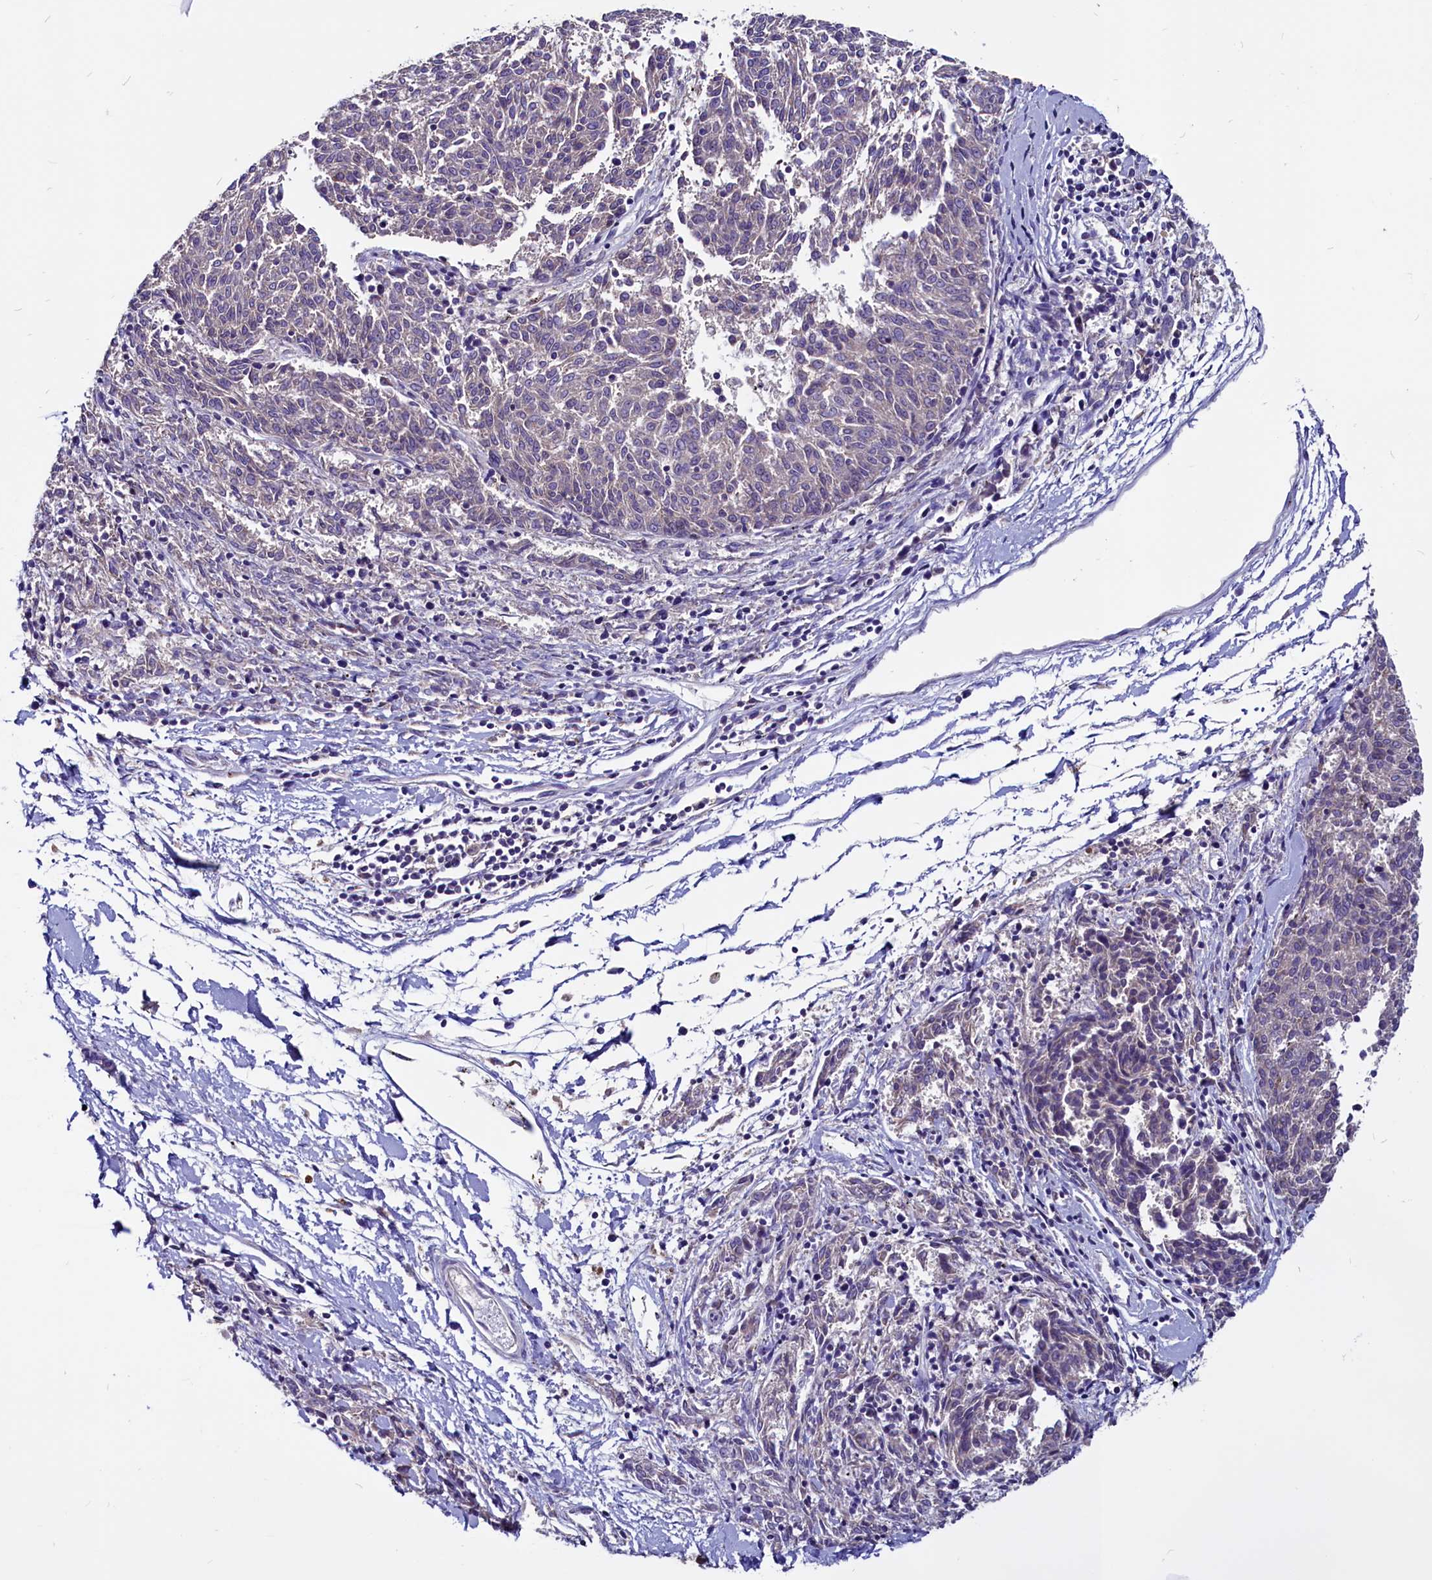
{"staining": {"intensity": "negative", "quantity": "none", "location": "none"}, "tissue": "melanoma", "cell_type": "Tumor cells", "image_type": "cancer", "snomed": [{"axis": "morphology", "description": "Malignant melanoma, NOS"}, {"axis": "topography", "description": "Skin"}], "caption": "High magnification brightfield microscopy of malignant melanoma stained with DAB (3,3'-diaminobenzidine) (brown) and counterstained with hematoxylin (blue): tumor cells show no significant expression. (DAB (3,3'-diaminobenzidine) immunohistochemistry (IHC) with hematoxylin counter stain).", "gene": "CCBE1", "patient": {"sex": "female", "age": 72}}